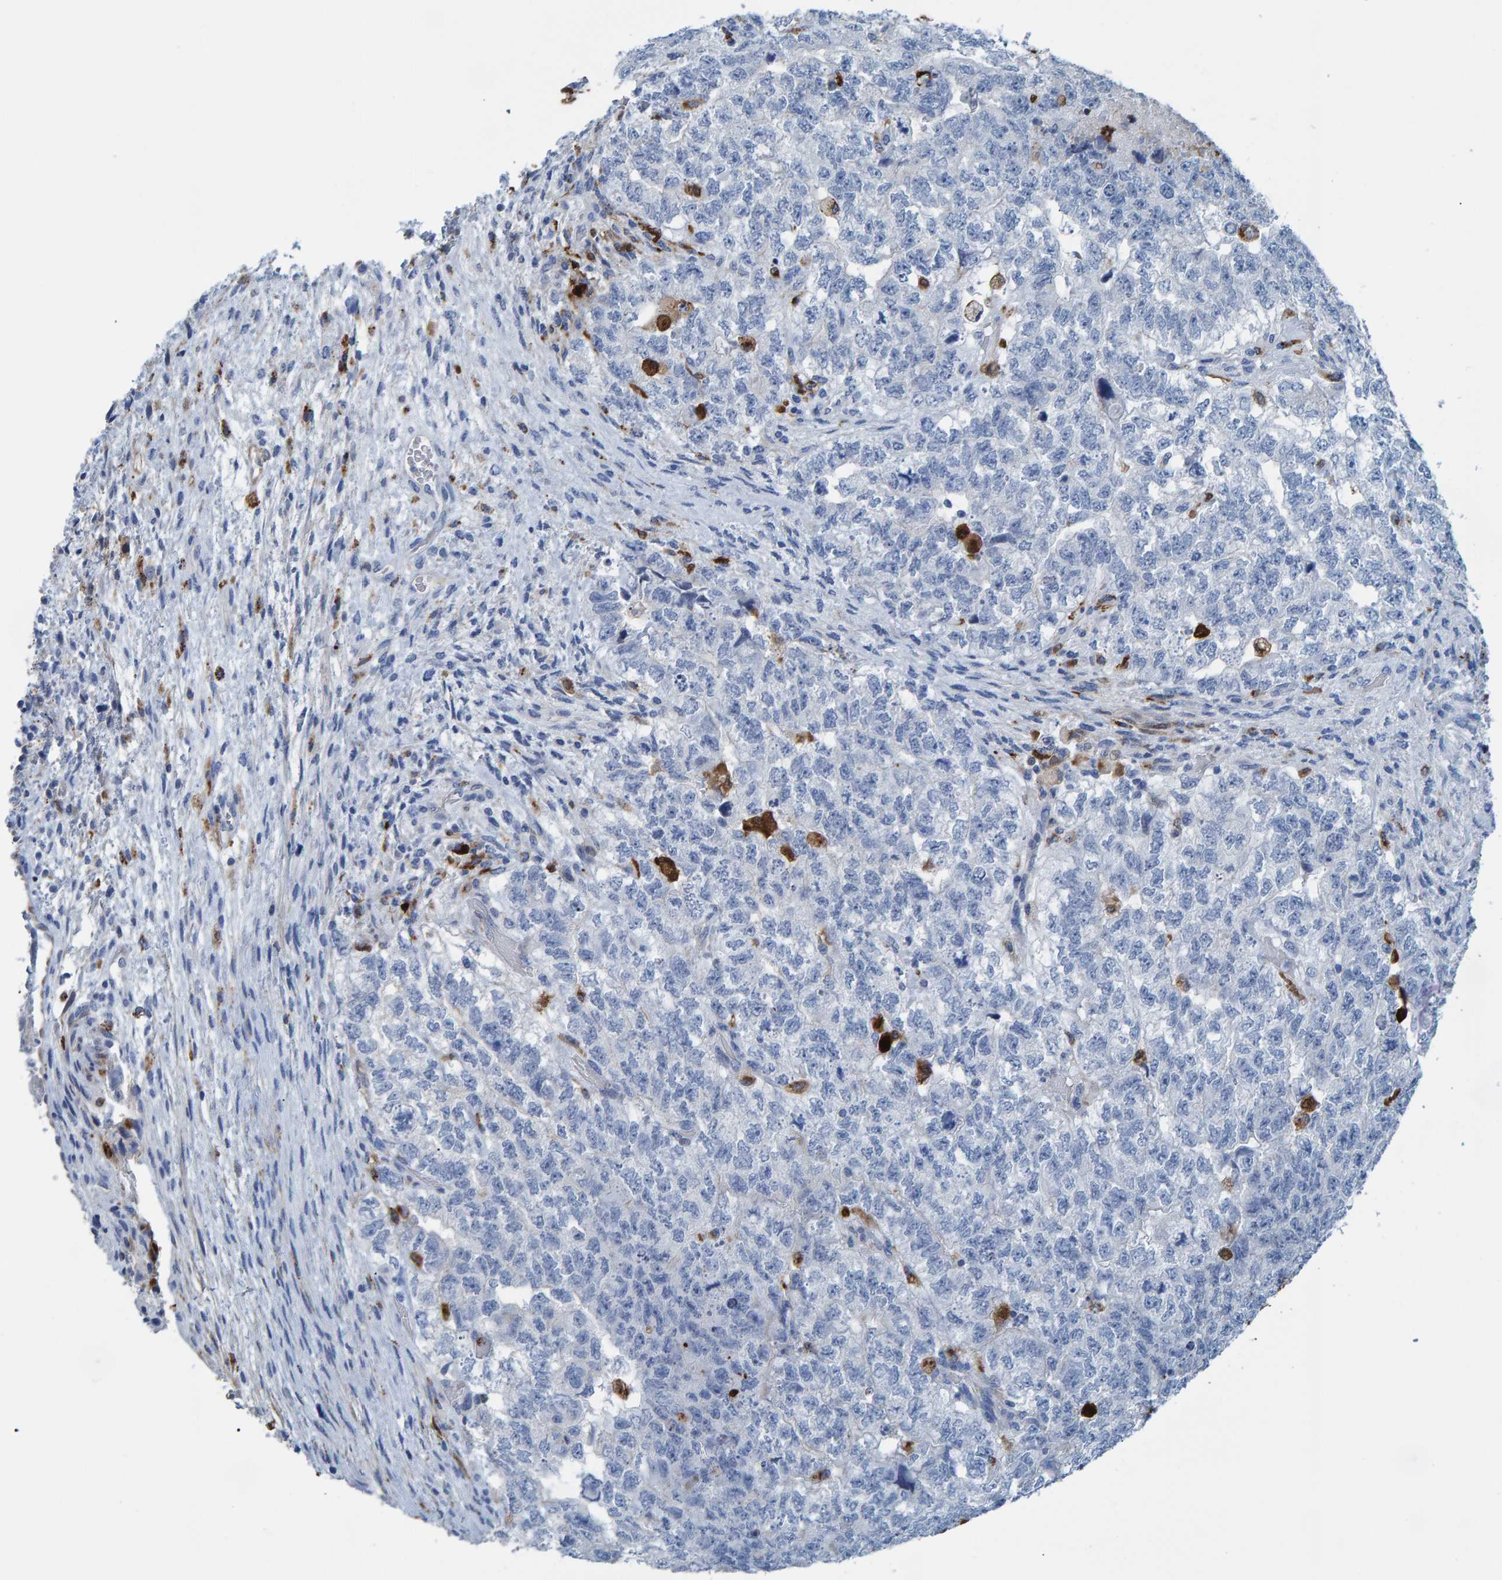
{"staining": {"intensity": "negative", "quantity": "none", "location": "none"}, "tissue": "testis cancer", "cell_type": "Tumor cells", "image_type": "cancer", "snomed": [{"axis": "morphology", "description": "Carcinoma, Embryonal, NOS"}, {"axis": "topography", "description": "Testis"}], "caption": "Tumor cells show no significant staining in testis cancer (embryonal carcinoma).", "gene": "IDO1", "patient": {"sex": "male", "age": 36}}